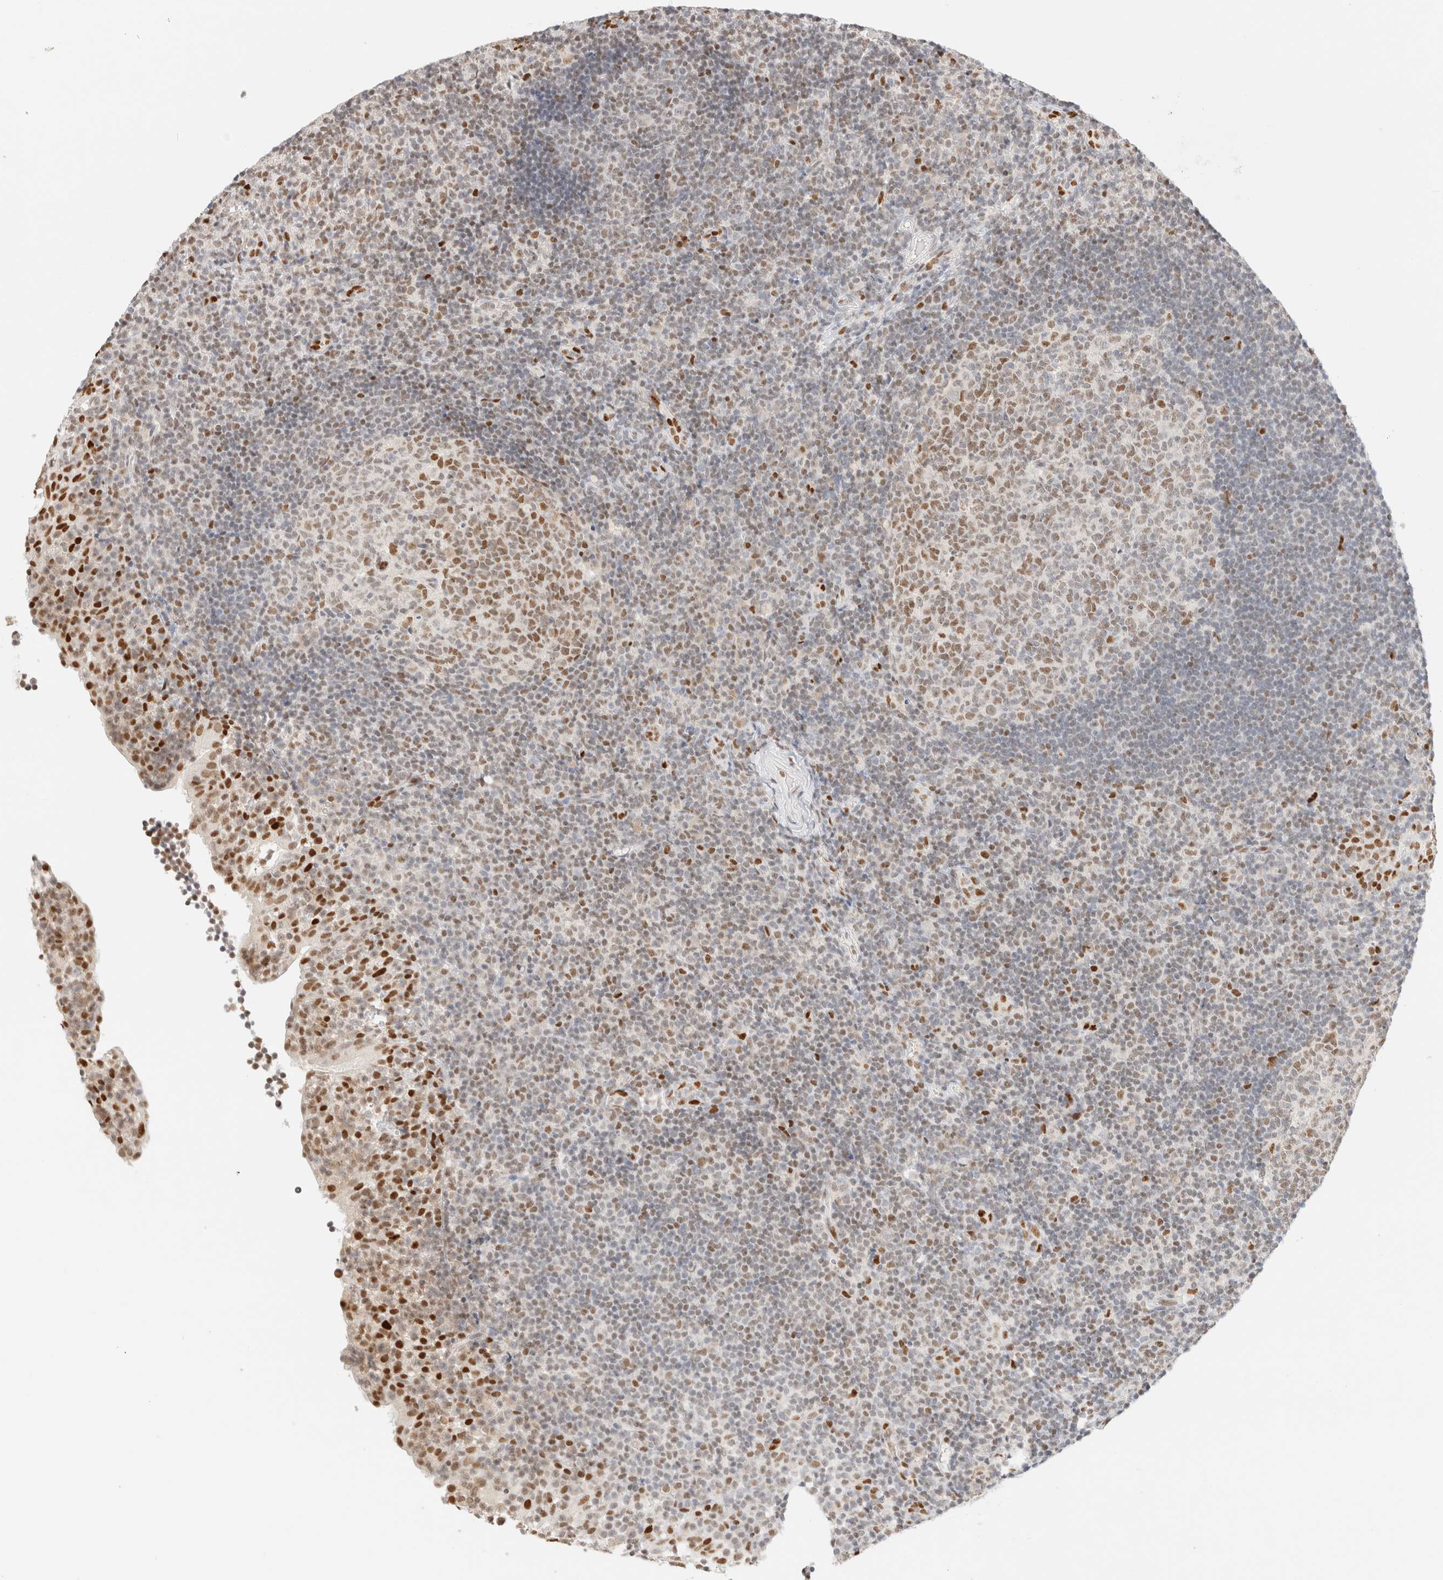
{"staining": {"intensity": "moderate", "quantity": "25%-75%", "location": "nuclear"}, "tissue": "tonsil", "cell_type": "Germinal center cells", "image_type": "normal", "snomed": [{"axis": "morphology", "description": "Normal tissue, NOS"}, {"axis": "topography", "description": "Tonsil"}], "caption": "Immunohistochemistry image of benign tonsil stained for a protein (brown), which shows medium levels of moderate nuclear staining in approximately 25%-75% of germinal center cells.", "gene": "DDB2", "patient": {"sex": "female", "age": 40}}